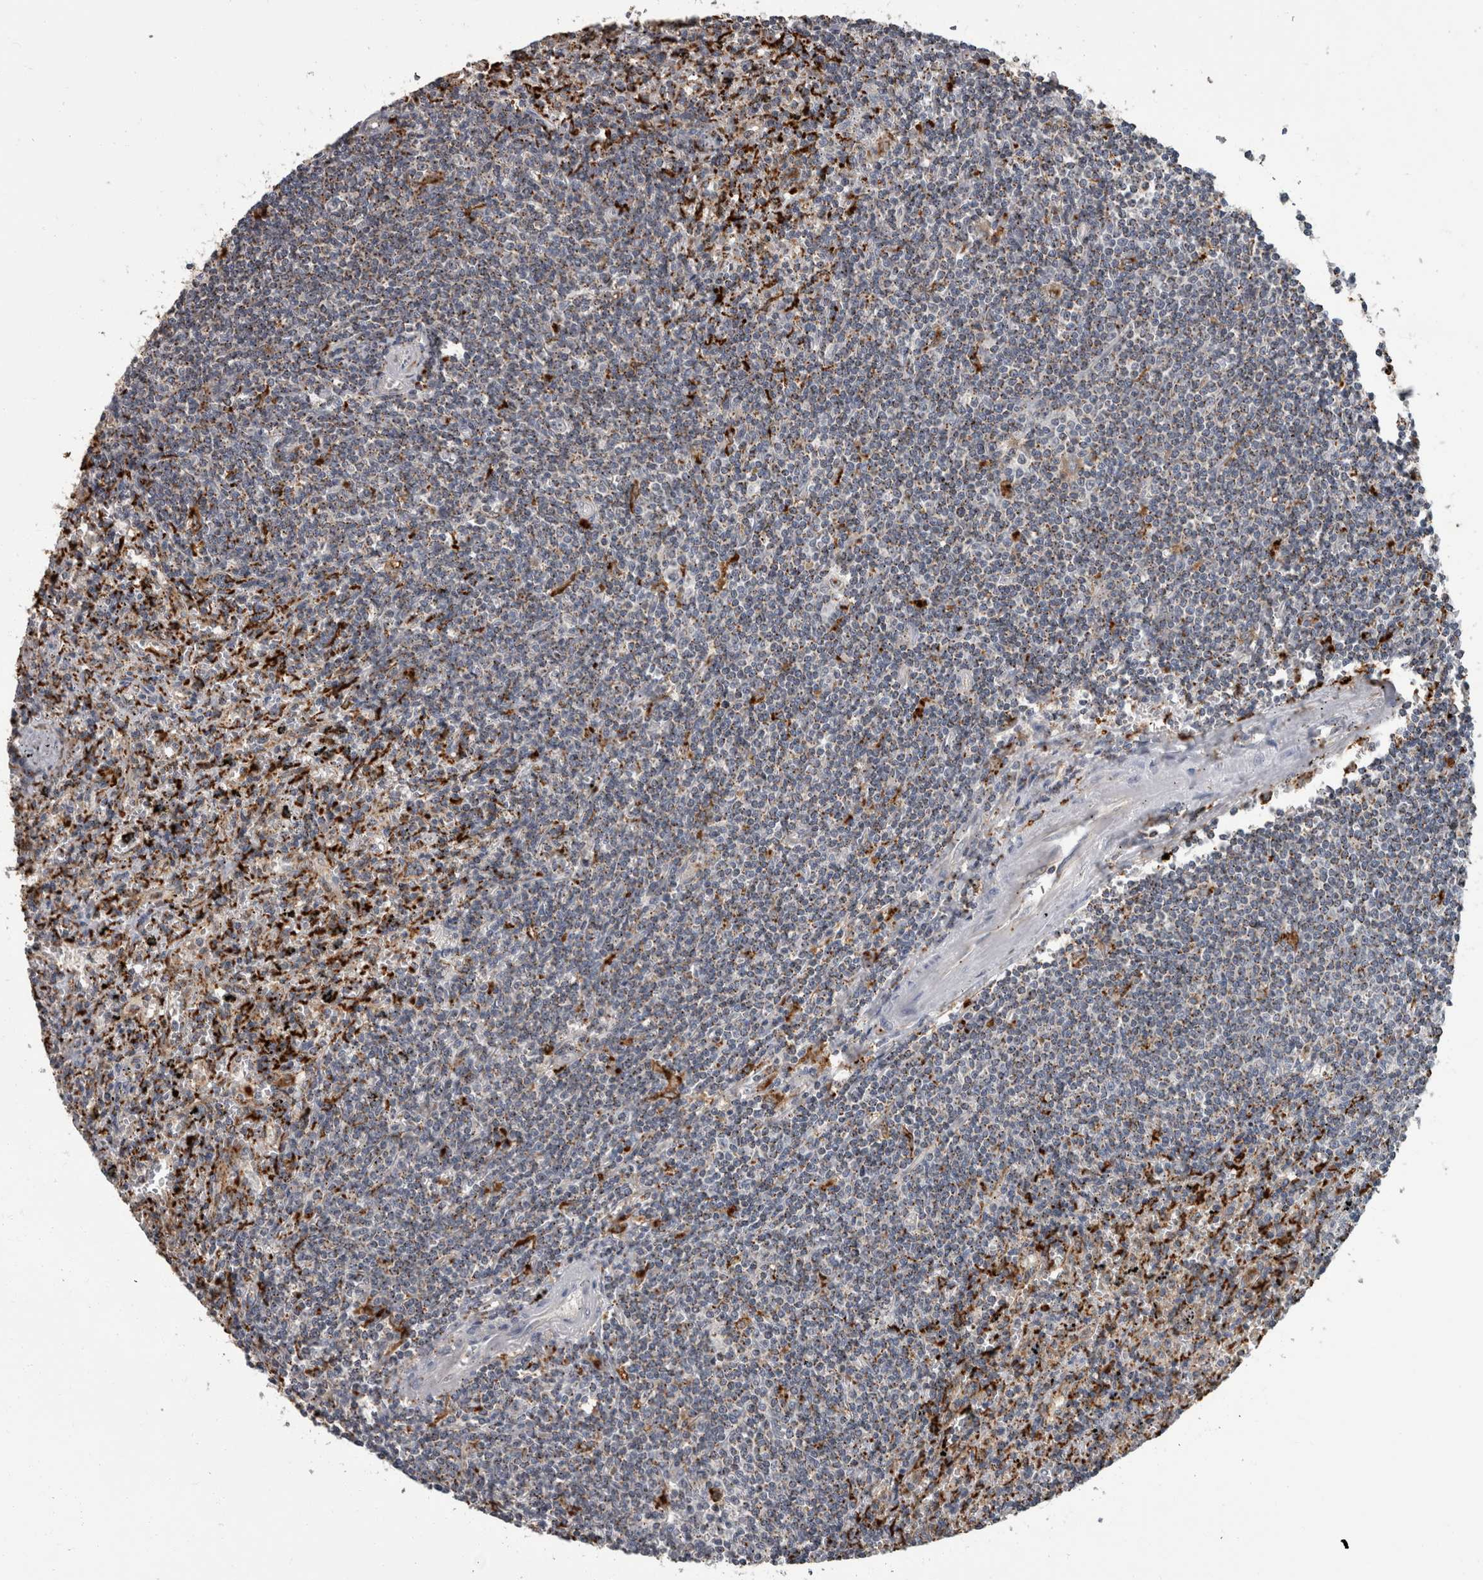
{"staining": {"intensity": "moderate", "quantity": "25%-75%", "location": "cytoplasmic/membranous"}, "tissue": "lymphoma", "cell_type": "Tumor cells", "image_type": "cancer", "snomed": [{"axis": "morphology", "description": "Malignant lymphoma, non-Hodgkin's type, Low grade"}, {"axis": "topography", "description": "Spleen"}], "caption": "Brown immunohistochemical staining in lymphoma reveals moderate cytoplasmic/membranous positivity in approximately 25%-75% of tumor cells. The protein is shown in brown color, while the nuclei are stained blue.", "gene": "NAAA", "patient": {"sex": "male", "age": 76}}